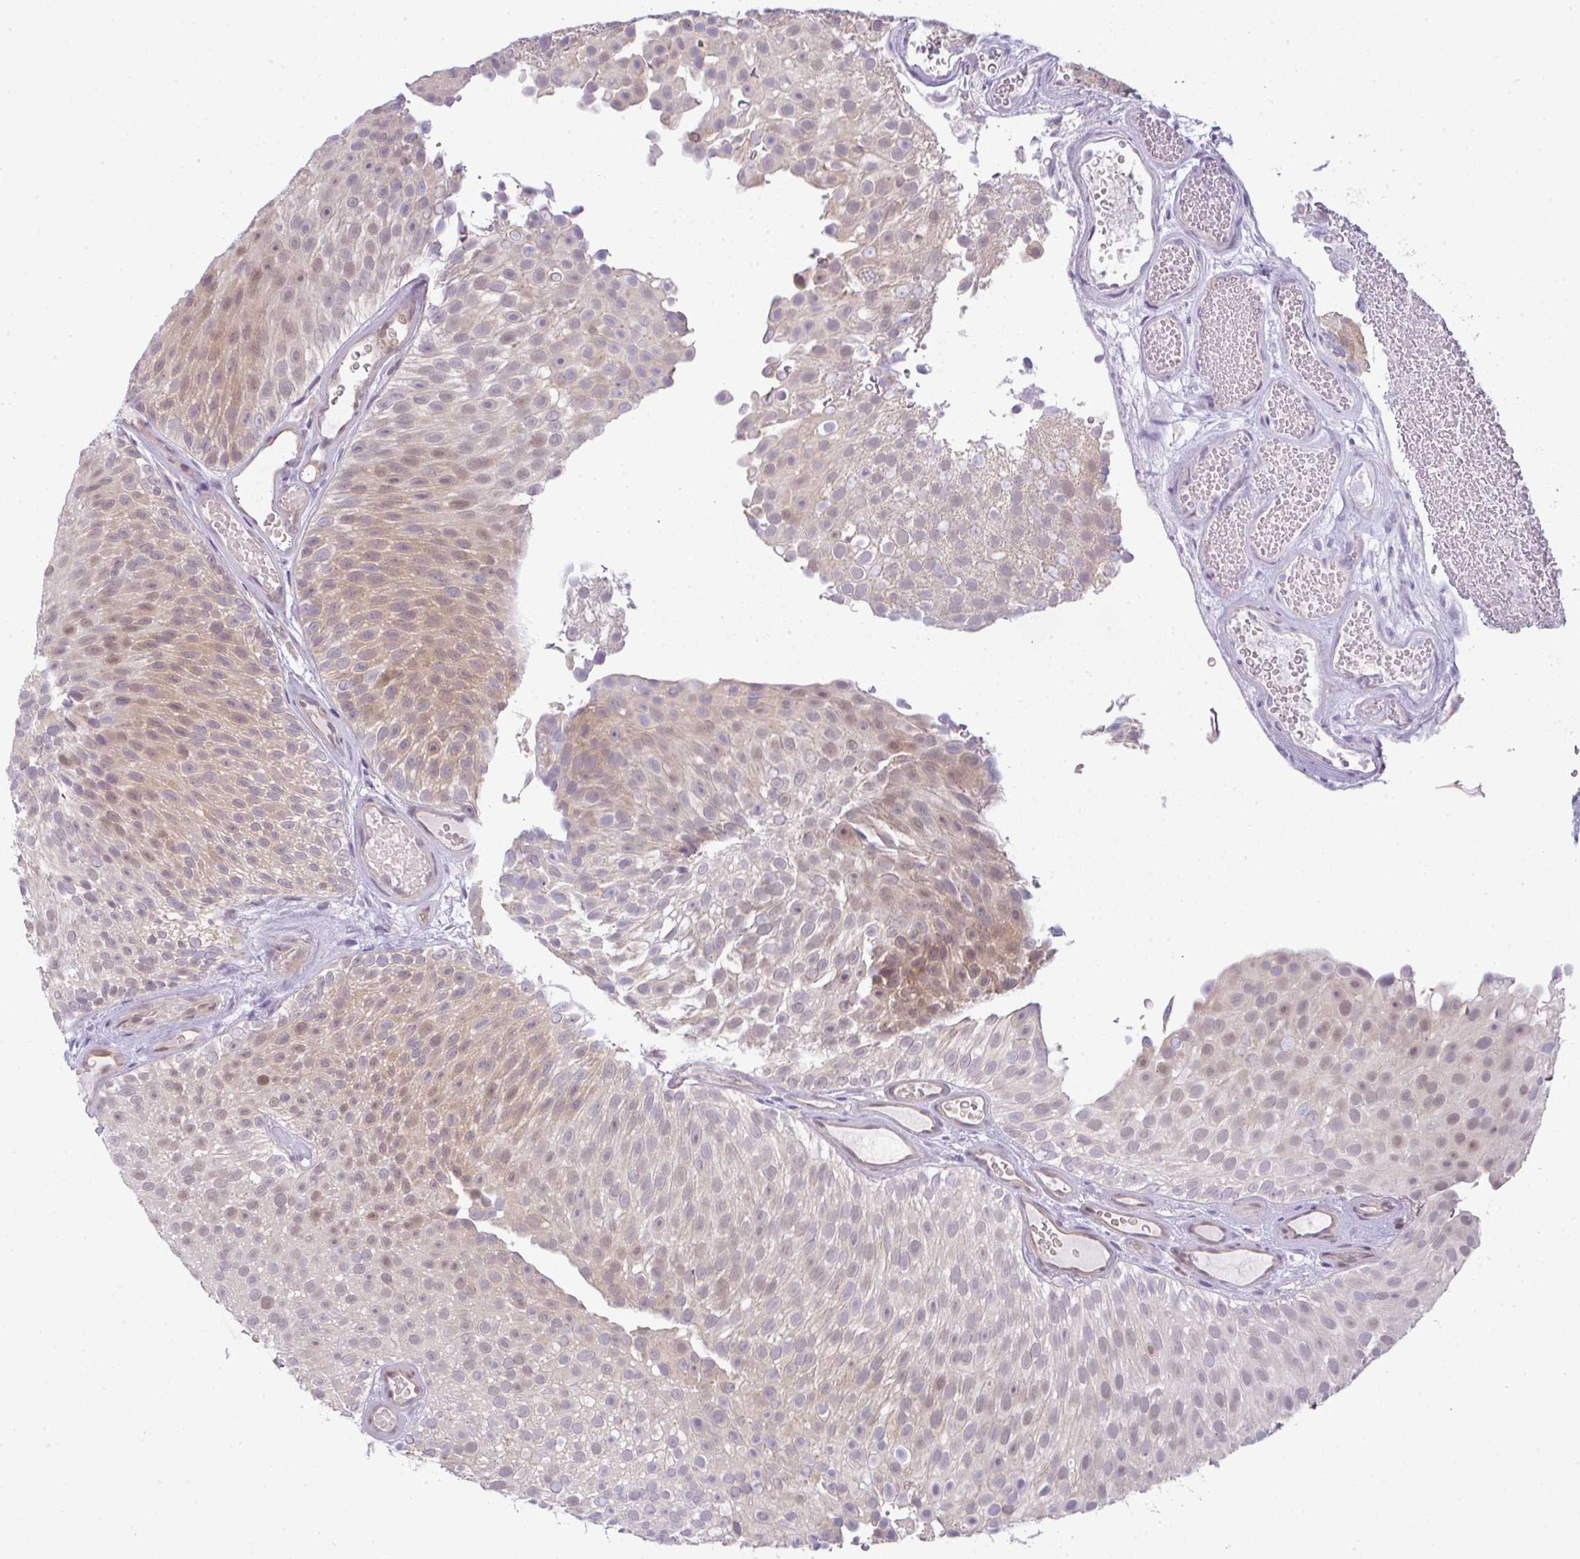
{"staining": {"intensity": "weak", "quantity": "25%-75%", "location": "cytoplasmic/membranous"}, "tissue": "urothelial cancer", "cell_type": "Tumor cells", "image_type": "cancer", "snomed": [{"axis": "morphology", "description": "Urothelial carcinoma, Low grade"}, {"axis": "topography", "description": "Urinary bladder"}], "caption": "A high-resolution photomicrograph shows immunohistochemistry staining of urothelial cancer, which demonstrates weak cytoplasmic/membranous positivity in about 25%-75% of tumor cells. (DAB (3,3'-diaminobenzidine) IHC with brightfield microscopy, high magnification).", "gene": "CSE1L", "patient": {"sex": "male", "age": 78}}